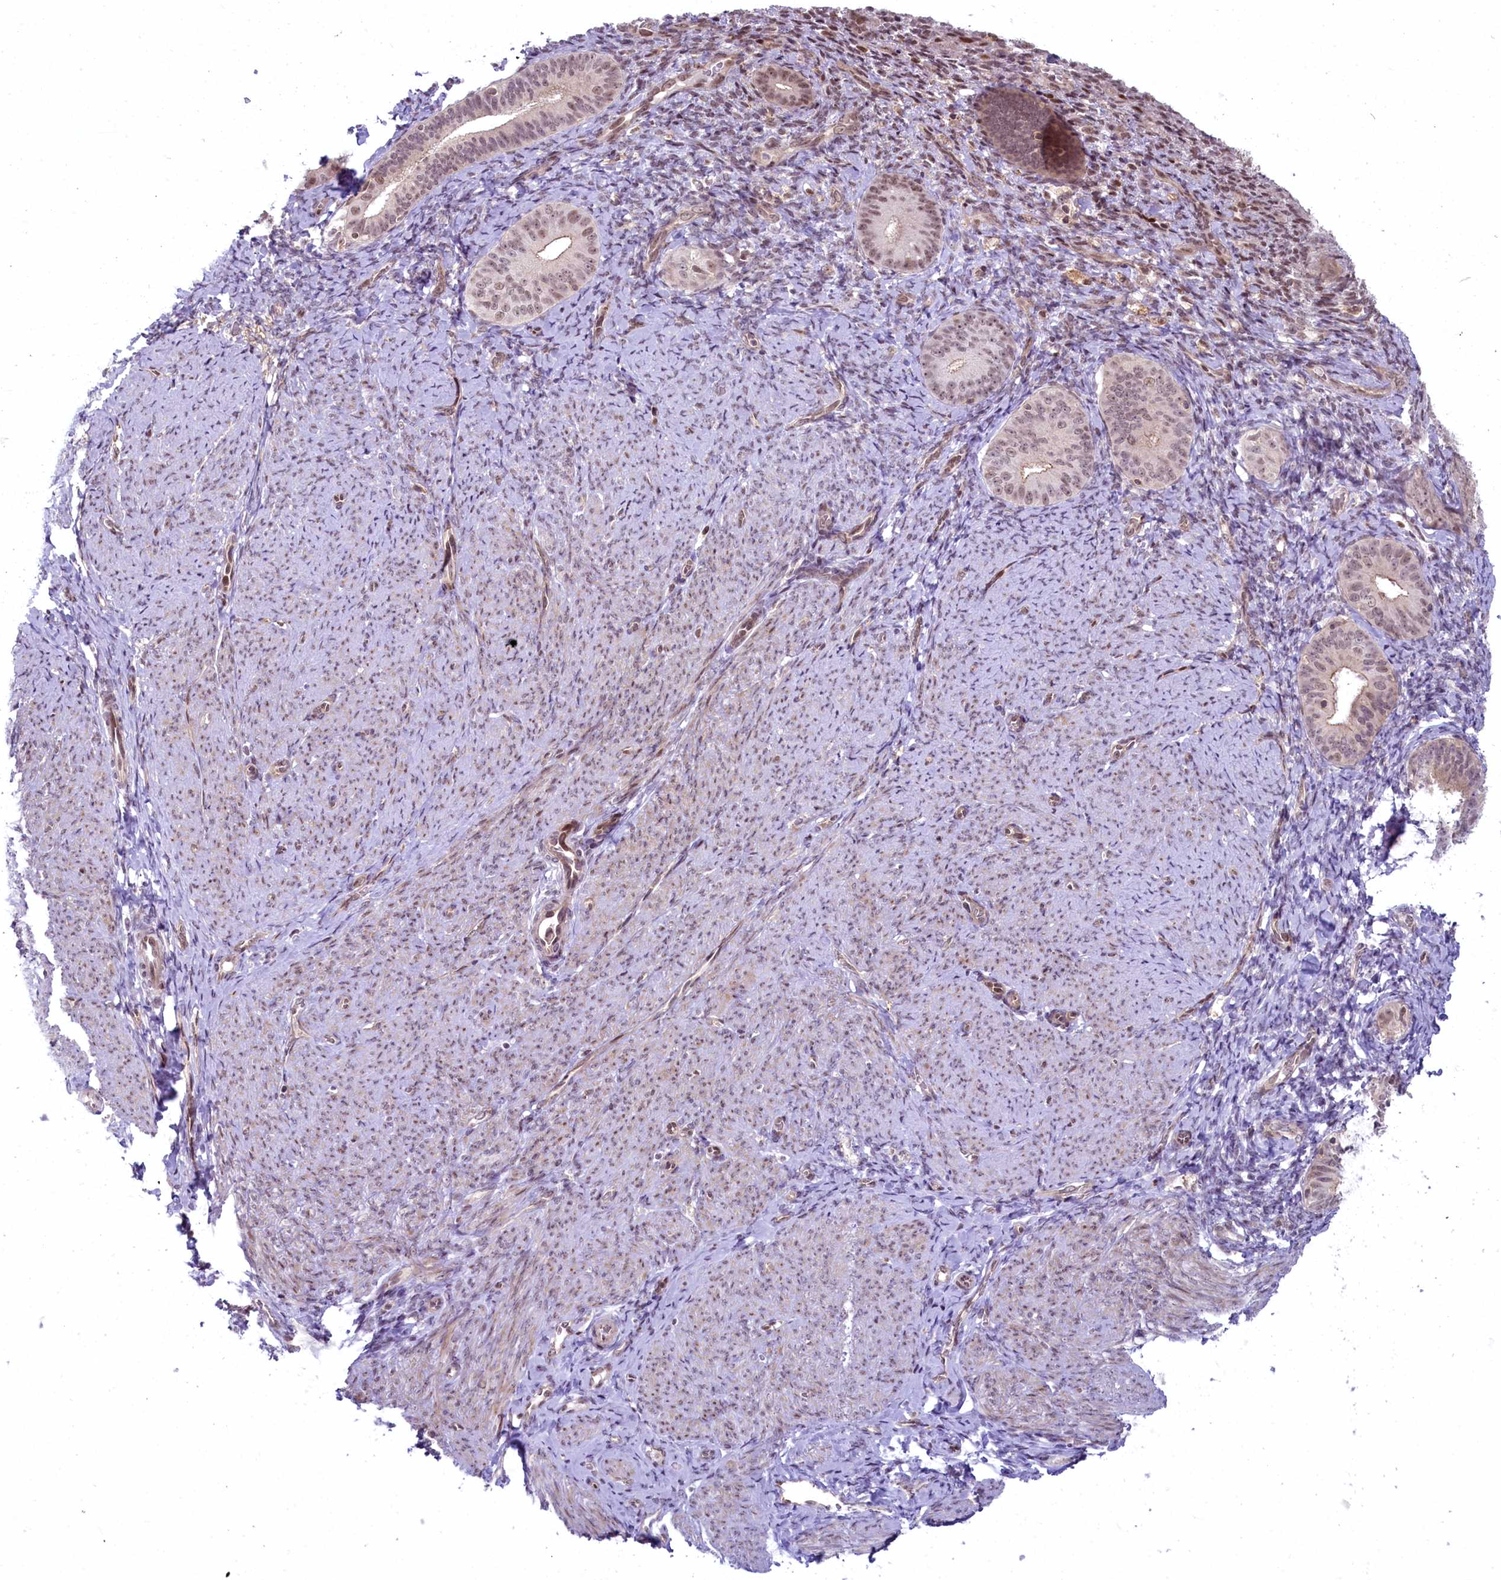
{"staining": {"intensity": "weak", "quantity": "25%-75%", "location": "nuclear"}, "tissue": "endometrium", "cell_type": "Cells in endometrial stroma", "image_type": "normal", "snomed": [{"axis": "morphology", "description": "Normal tissue, NOS"}, {"axis": "topography", "description": "Endometrium"}], "caption": "A high-resolution image shows immunohistochemistry staining of benign endometrium, which displays weak nuclear positivity in about 25%-75% of cells in endometrial stroma.", "gene": "FCHO1", "patient": {"sex": "female", "age": 65}}